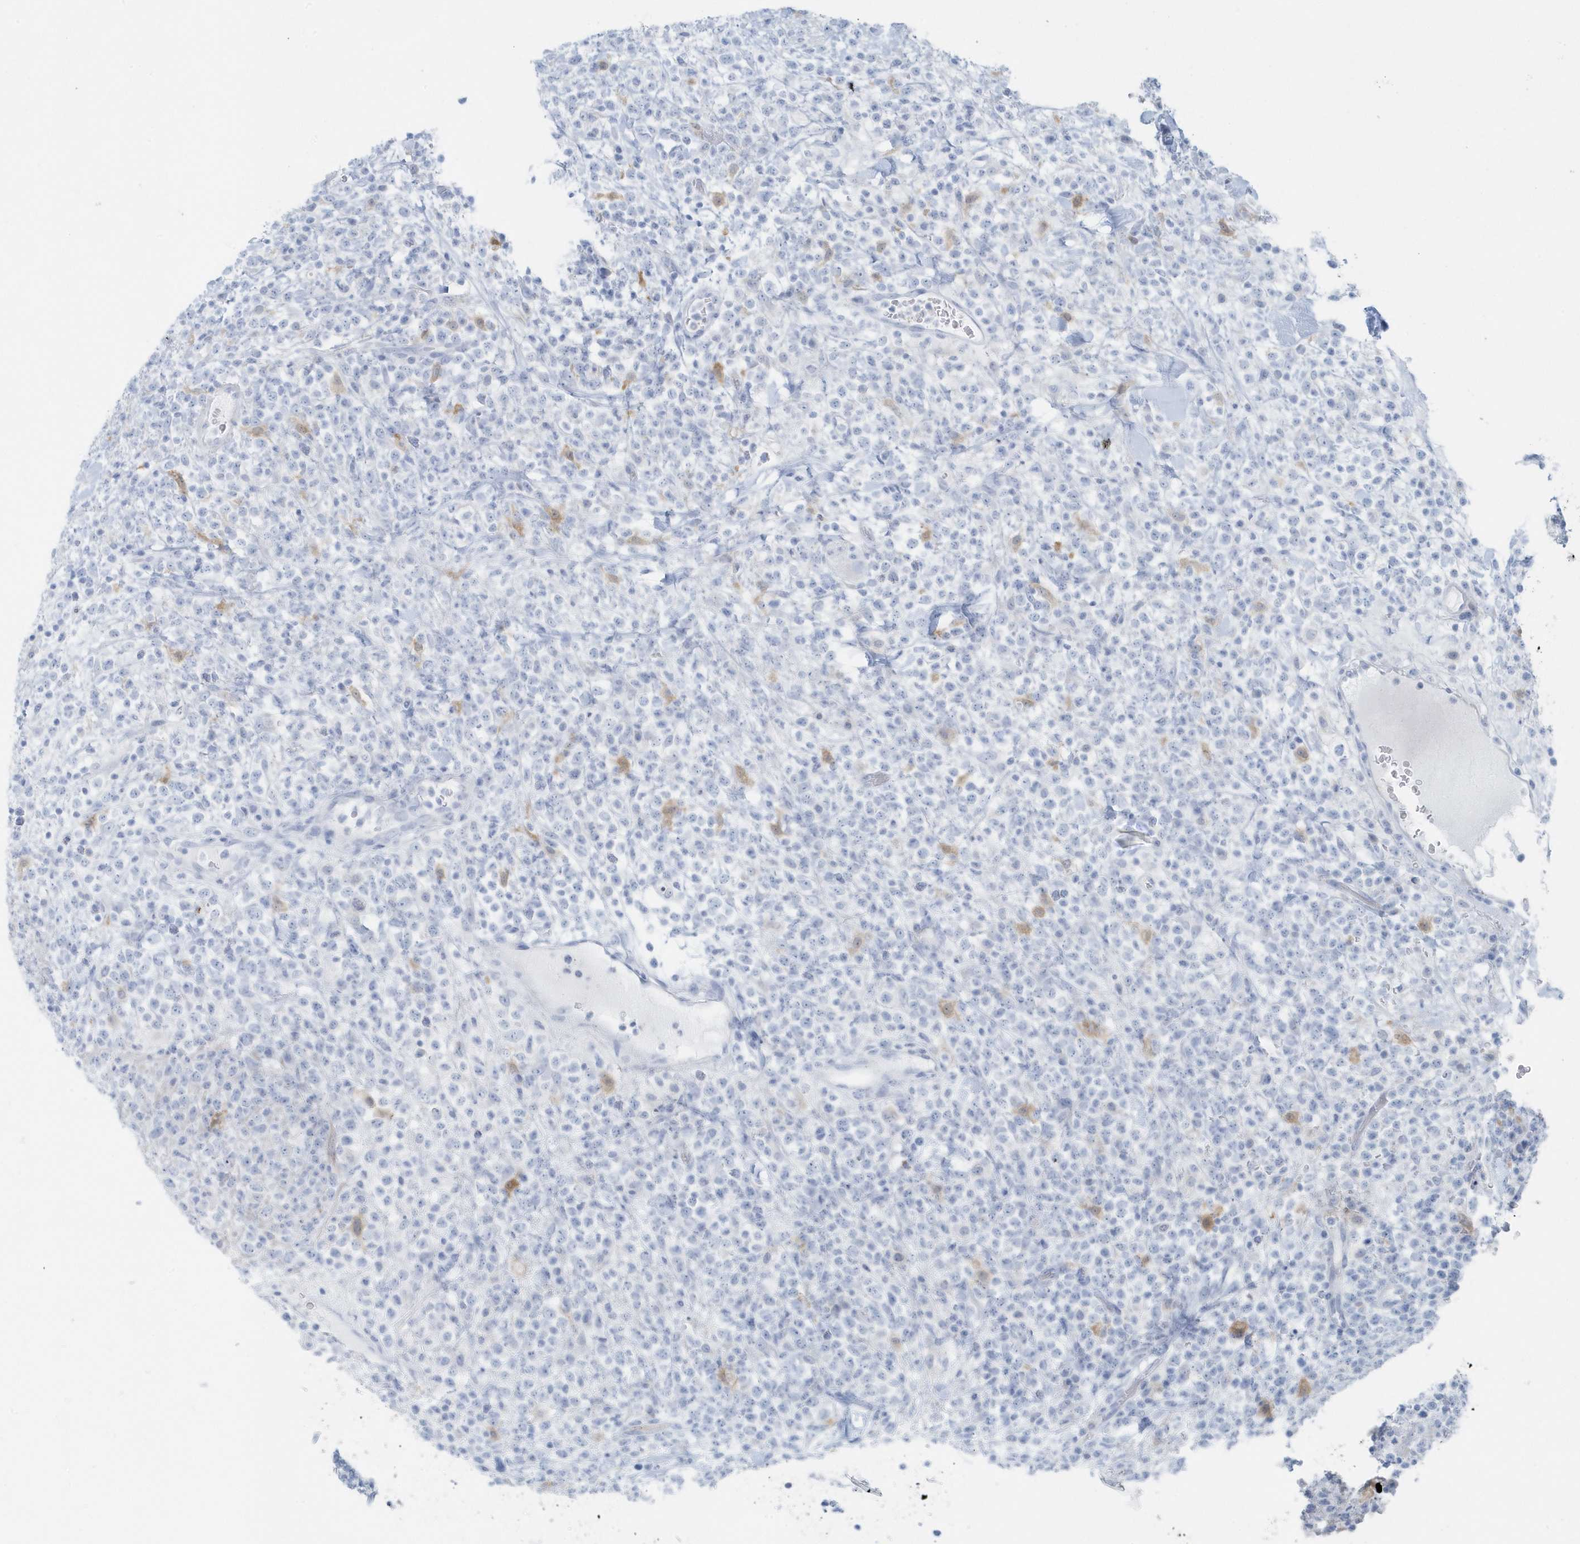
{"staining": {"intensity": "negative", "quantity": "none", "location": "none"}, "tissue": "lymphoma", "cell_type": "Tumor cells", "image_type": "cancer", "snomed": [{"axis": "morphology", "description": "Malignant lymphoma, non-Hodgkin's type, High grade"}, {"axis": "topography", "description": "Colon"}], "caption": "Immunohistochemical staining of human high-grade malignant lymphoma, non-Hodgkin's type demonstrates no significant positivity in tumor cells. (DAB (3,3'-diaminobenzidine) IHC visualized using brightfield microscopy, high magnification).", "gene": "FAM98A", "patient": {"sex": "female", "age": 53}}